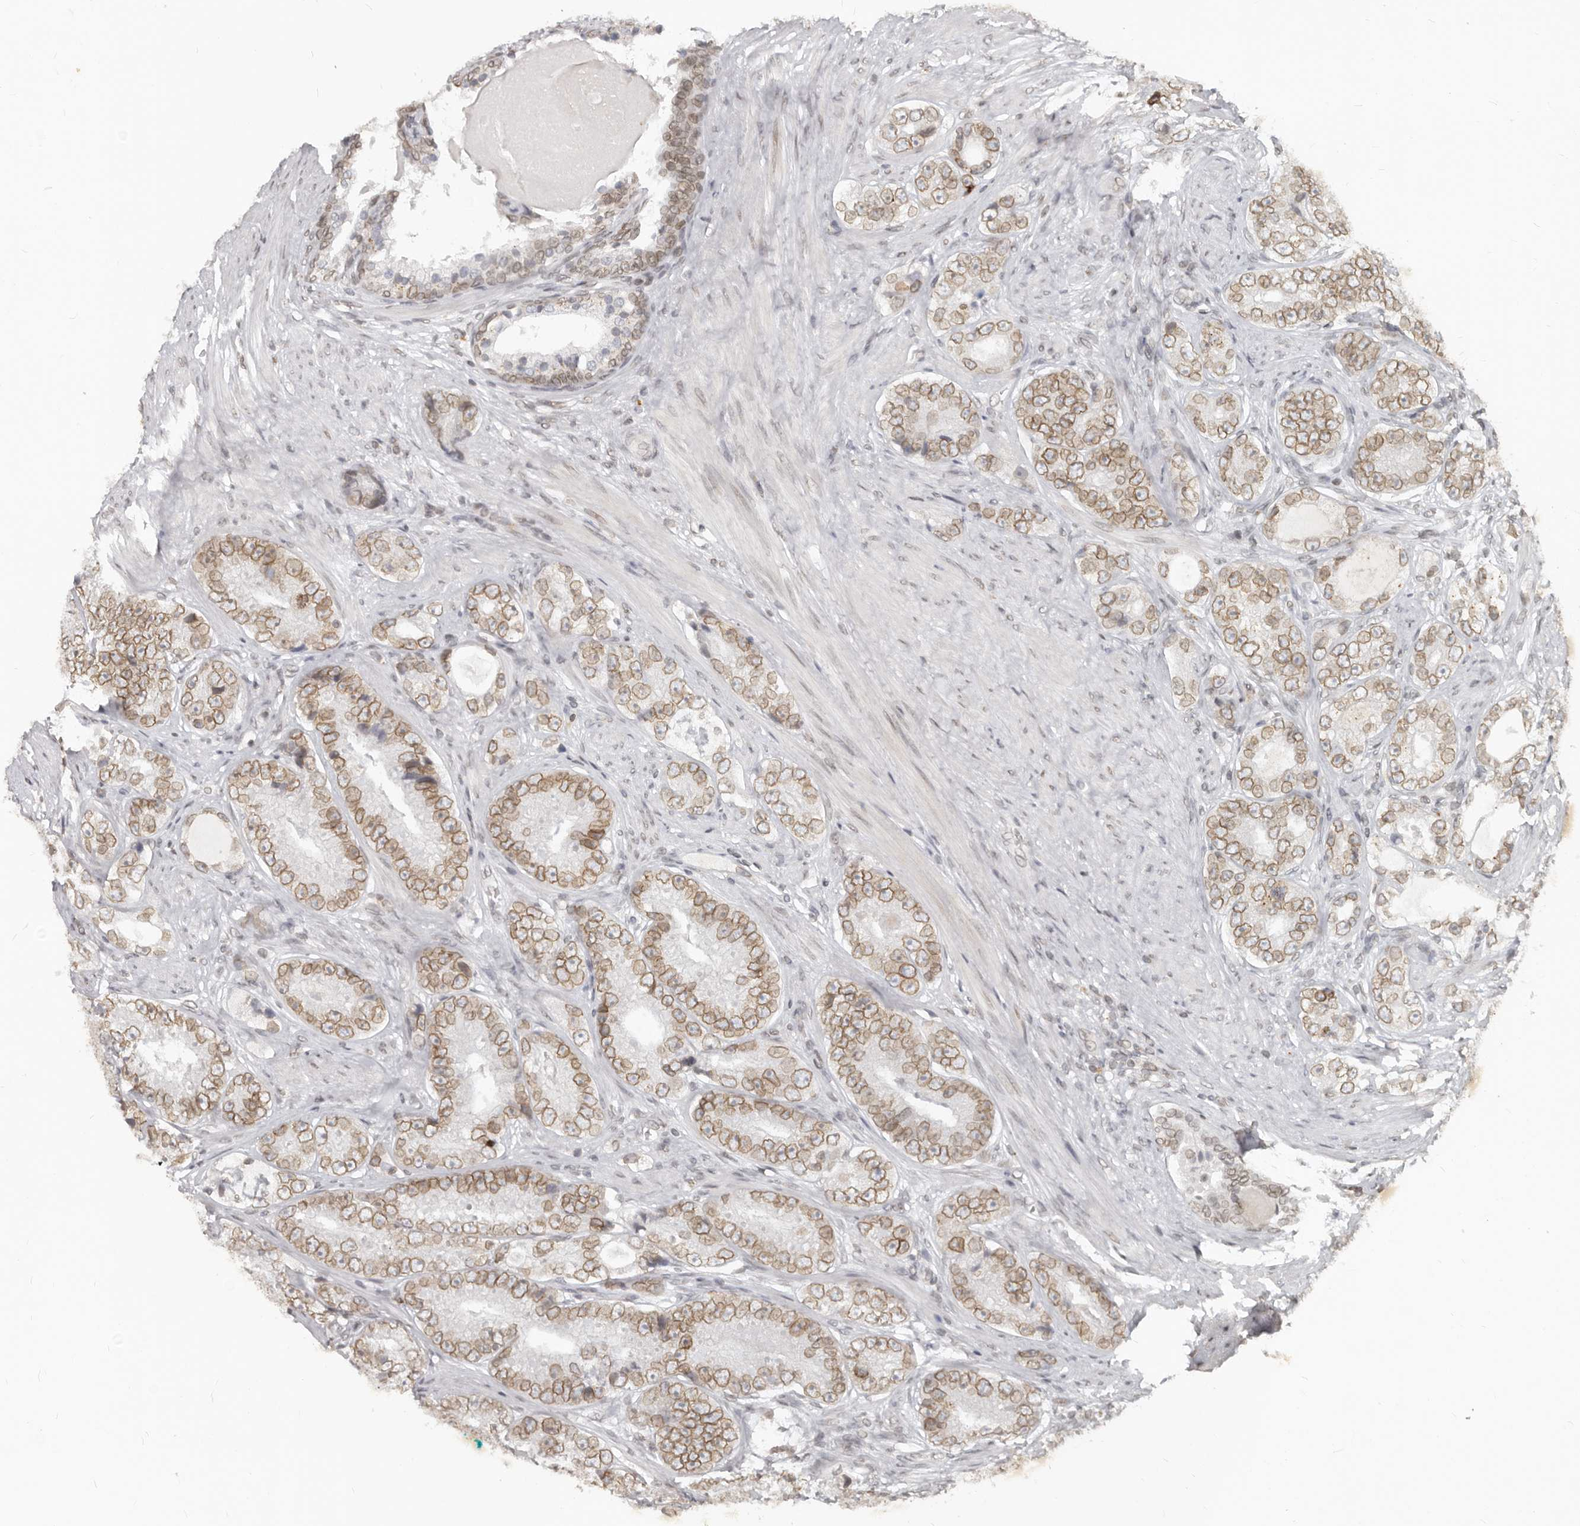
{"staining": {"intensity": "moderate", "quantity": ">75%", "location": "cytoplasmic/membranous,nuclear"}, "tissue": "prostate cancer", "cell_type": "Tumor cells", "image_type": "cancer", "snomed": [{"axis": "morphology", "description": "Adenocarcinoma, High grade"}, {"axis": "topography", "description": "Prostate"}], "caption": "IHC of human prostate cancer shows medium levels of moderate cytoplasmic/membranous and nuclear staining in approximately >75% of tumor cells.", "gene": "NUP153", "patient": {"sex": "male", "age": 56}}